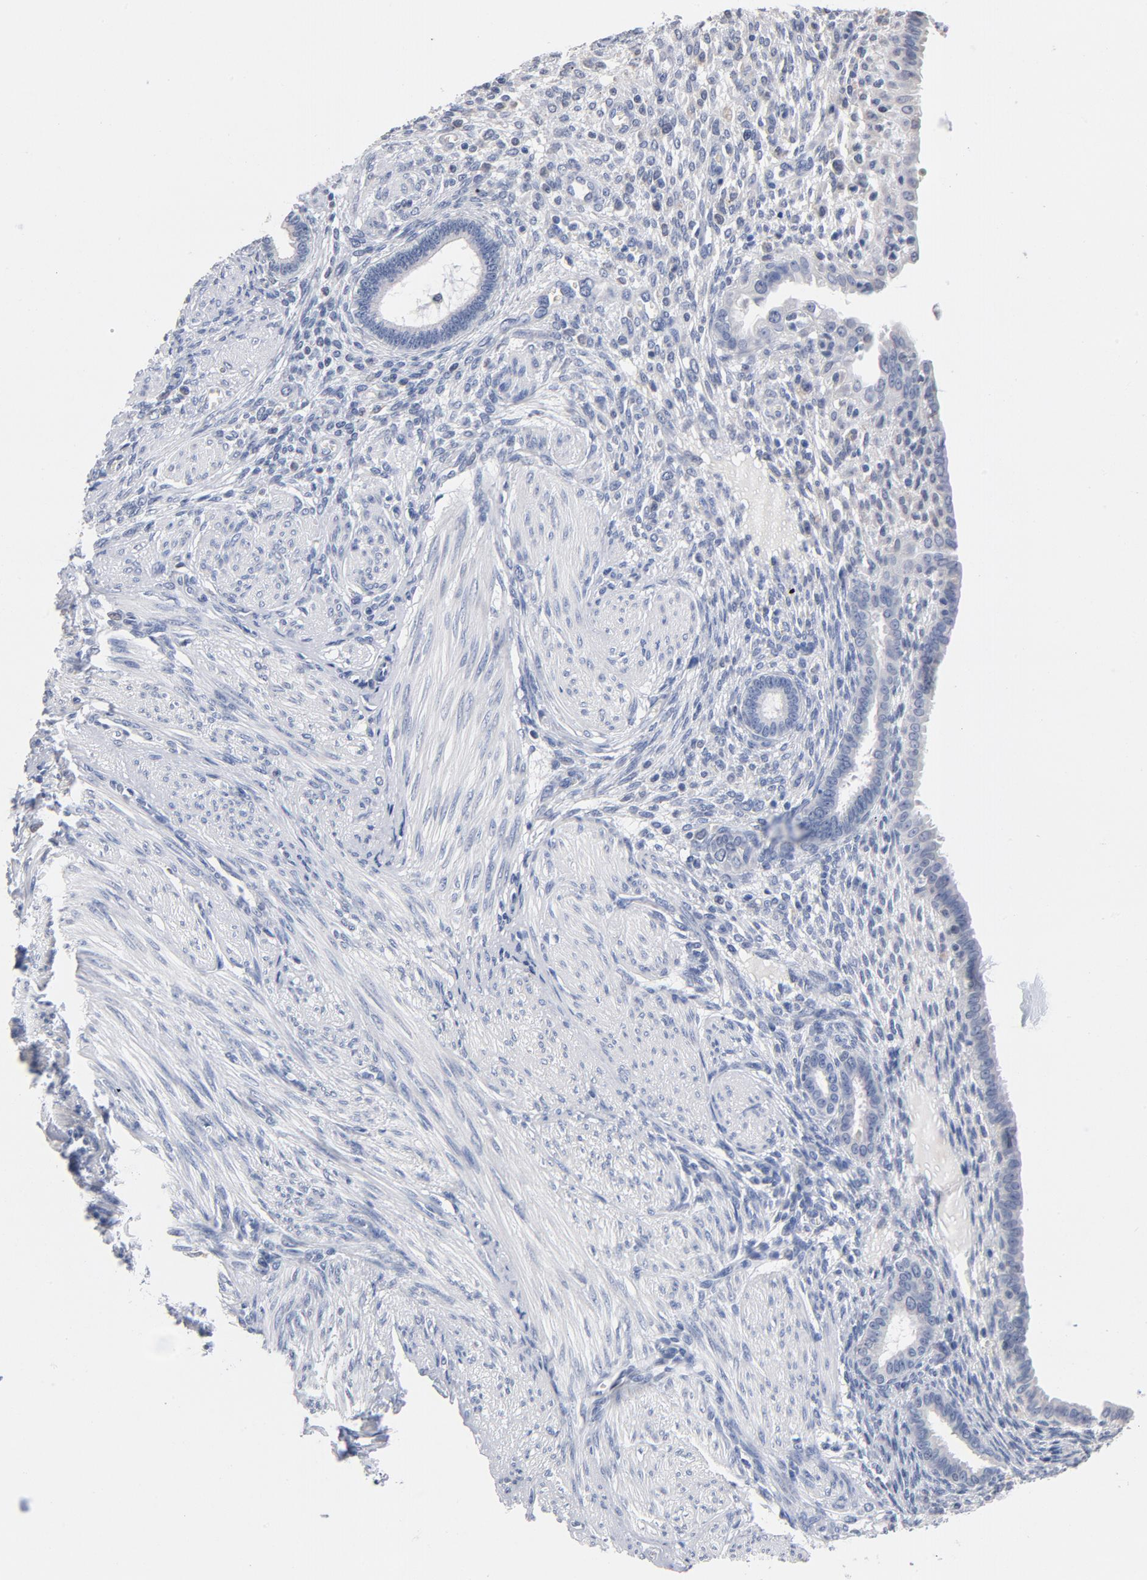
{"staining": {"intensity": "negative", "quantity": "none", "location": "none"}, "tissue": "endometrium", "cell_type": "Cells in endometrial stroma", "image_type": "normal", "snomed": [{"axis": "morphology", "description": "Normal tissue, NOS"}, {"axis": "topography", "description": "Endometrium"}], "caption": "High magnification brightfield microscopy of normal endometrium stained with DAB (brown) and counterstained with hematoxylin (blue): cells in endometrial stroma show no significant expression. (DAB (3,3'-diaminobenzidine) immunohistochemistry visualized using brightfield microscopy, high magnification).", "gene": "RBM3", "patient": {"sex": "female", "age": 72}}